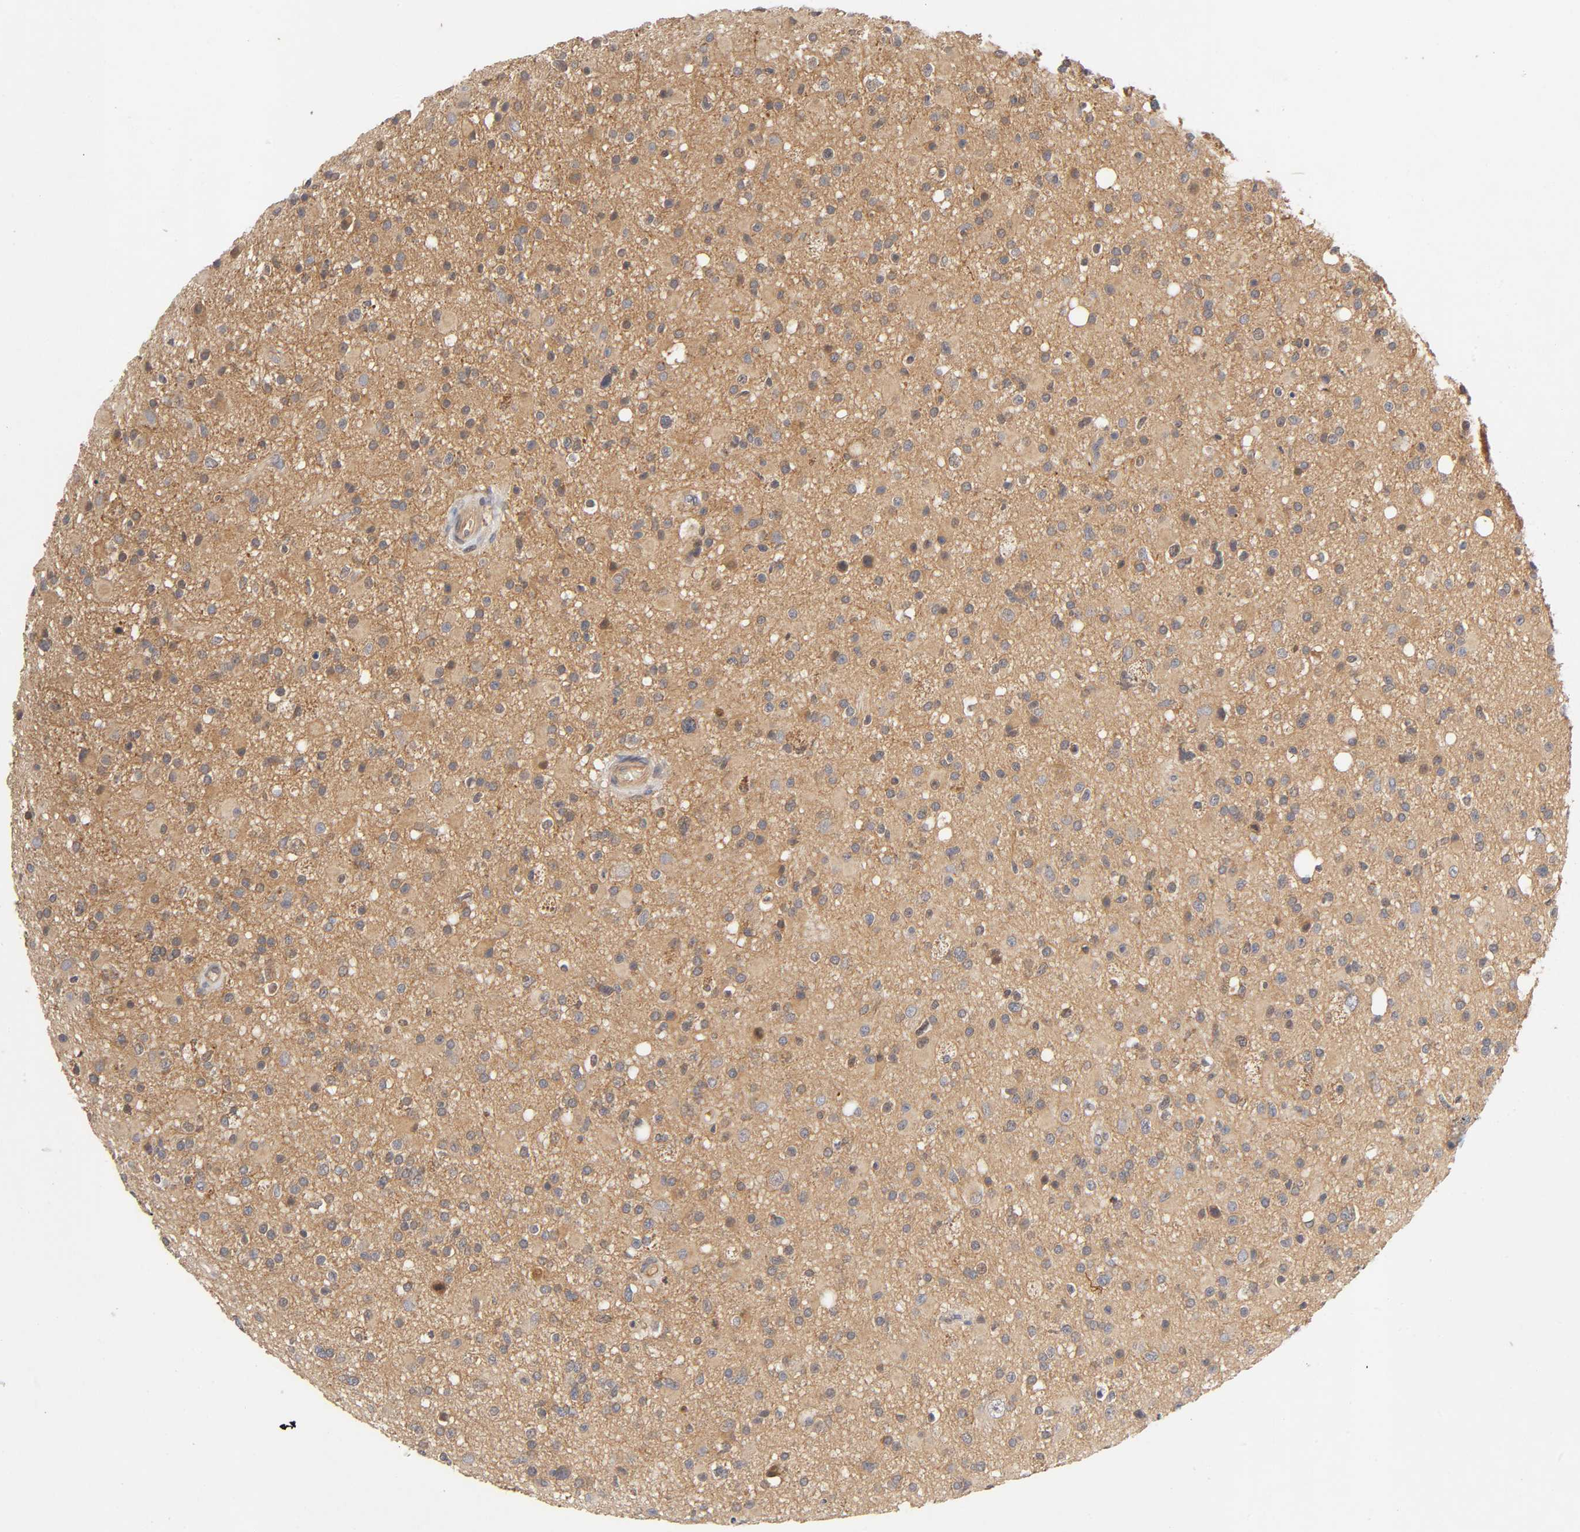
{"staining": {"intensity": "moderate", "quantity": ">75%", "location": "cytoplasmic/membranous"}, "tissue": "glioma", "cell_type": "Tumor cells", "image_type": "cancer", "snomed": [{"axis": "morphology", "description": "Glioma, malignant, High grade"}, {"axis": "topography", "description": "Brain"}], "caption": "Moderate cytoplasmic/membranous positivity for a protein is identified in about >75% of tumor cells of malignant glioma (high-grade) using immunohistochemistry.", "gene": "CPB2", "patient": {"sex": "male", "age": 33}}